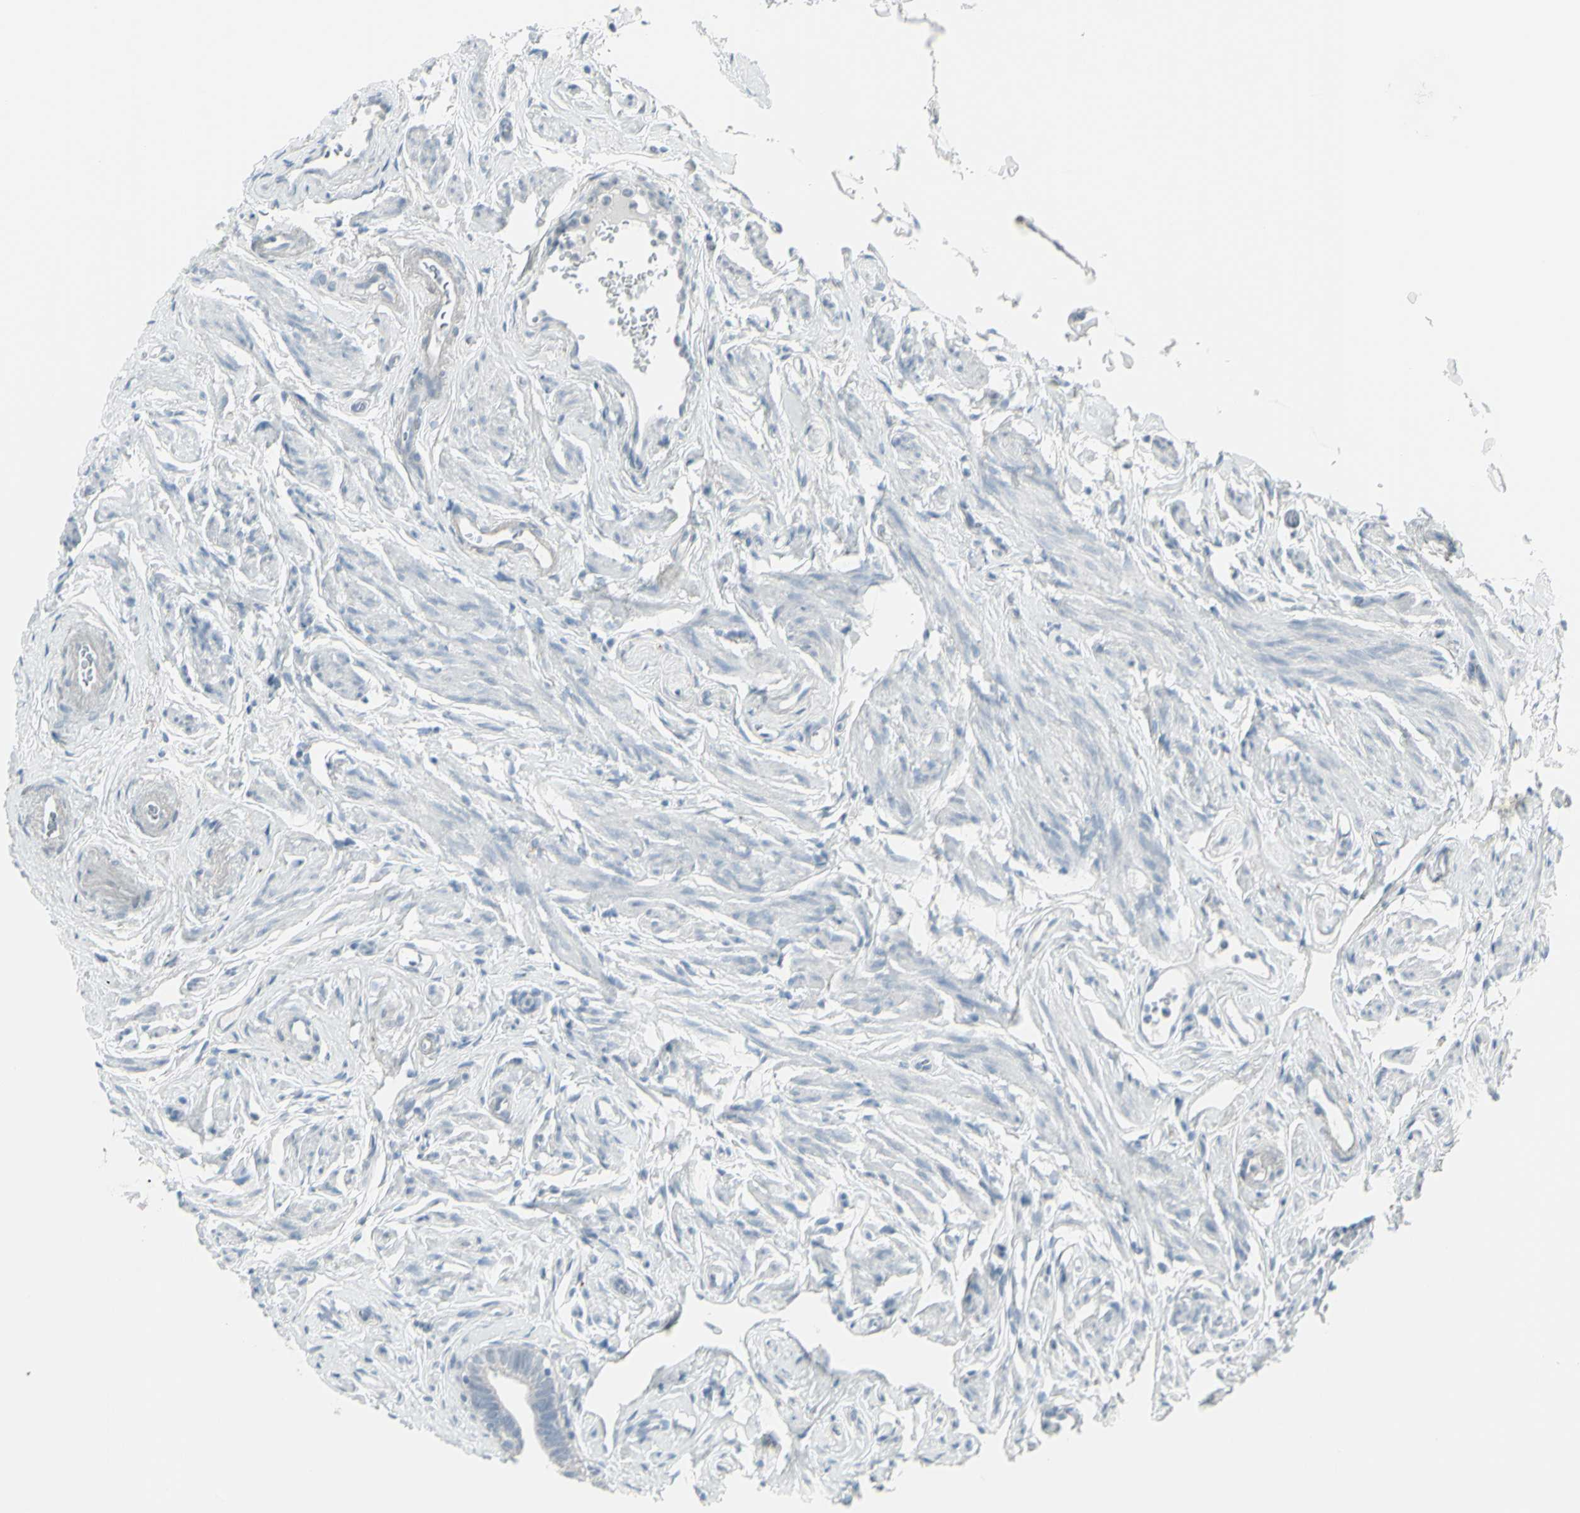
{"staining": {"intensity": "negative", "quantity": "none", "location": "none"}, "tissue": "fallopian tube", "cell_type": "Glandular cells", "image_type": "normal", "snomed": [{"axis": "morphology", "description": "Normal tissue, NOS"}, {"axis": "topography", "description": "Fallopian tube"}], "caption": "Normal fallopian tube was stained to show a protein in brown. There is no significant positivity in glandular cells. (IHC, brightfield microscopy, high magnification).", "gene": "RAB3A", "patient": {"sex": "female", "age": 71}}